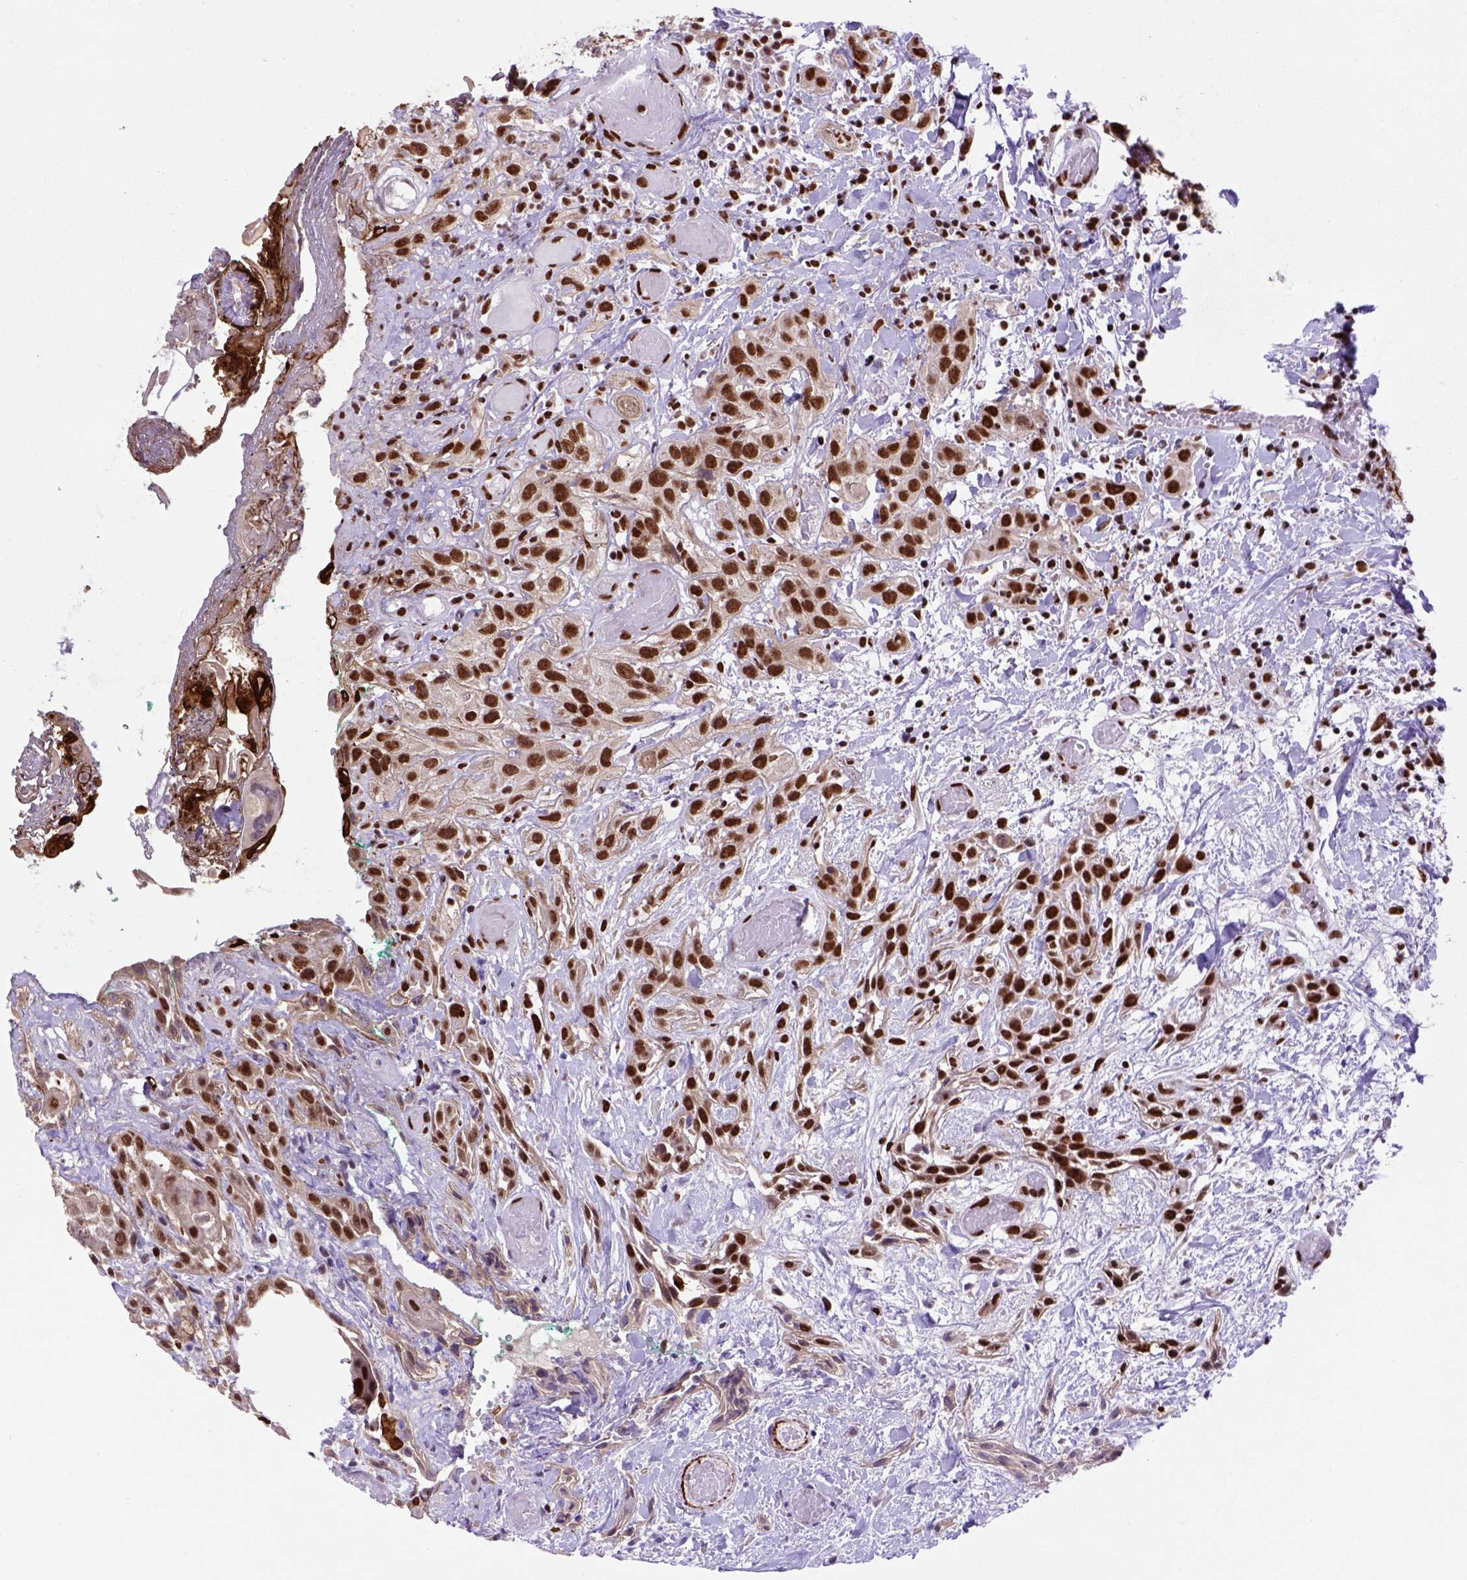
{"staining": {"intensity": "strong", "quantity": ">75%", "location": "nuclear"}, "tissue": "head and neck cancer", "cell_type": "Tumor cells", "image_type": "cancer", "snomed": [{"axis": "morphology", "description": "Normal tissue, NOS"}, {"axis": "morphology", "description": "Squamous cell carcinoma, NOS"}, {"axis": "topography", "description": "Oral tissue"}, {"axis": "topography", "description": "Salivary gland"}, {"axis": "topography", "description": "Head-Neck"}], "caption": "Protein analysis of squamous cell carcinoma (head and neck) tissue demonstrates strong nuclear expression in approximately >75% of tumor cells.", "gene": "NSMCE2", "patient": {"sex": "female", "age": 62}}